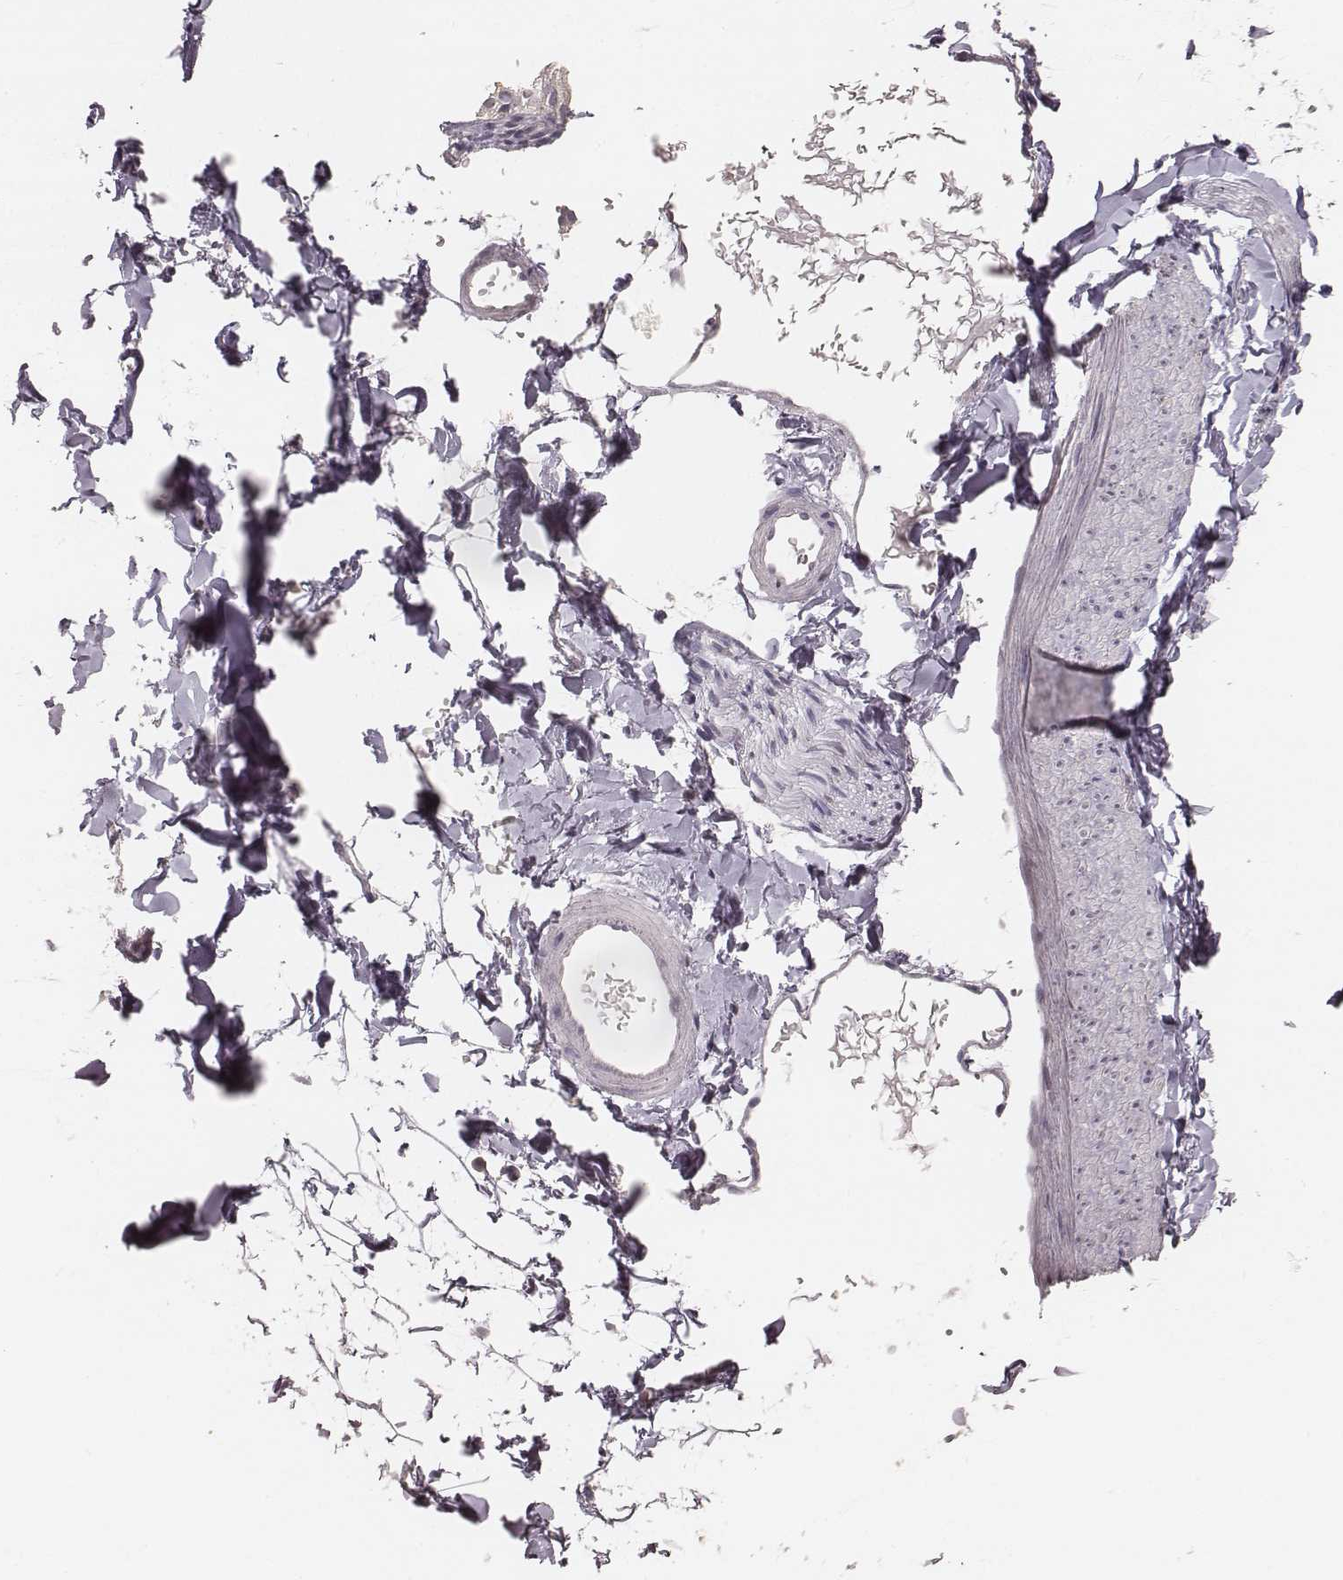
{"staining": {"intensity": "negative", "quantity": "none", "location": "none"}, "tissue": "adipose tissue", "cell_type": "Adipocytes", "image_type": "normal", "snomed": [{"axis": "morphology", "description": "Normal tissue, NOS"}, {"axis": "topography", "description": "Gallbladder"}, {"axis": "topography", "description": "Peripheral nerve tissue"}], "caption": "Histopathology image shows no protein staining in adipocytes of normal adipose tissue.", "gene": "LY6K", "patient": {"sex": "female", "age": 45}}